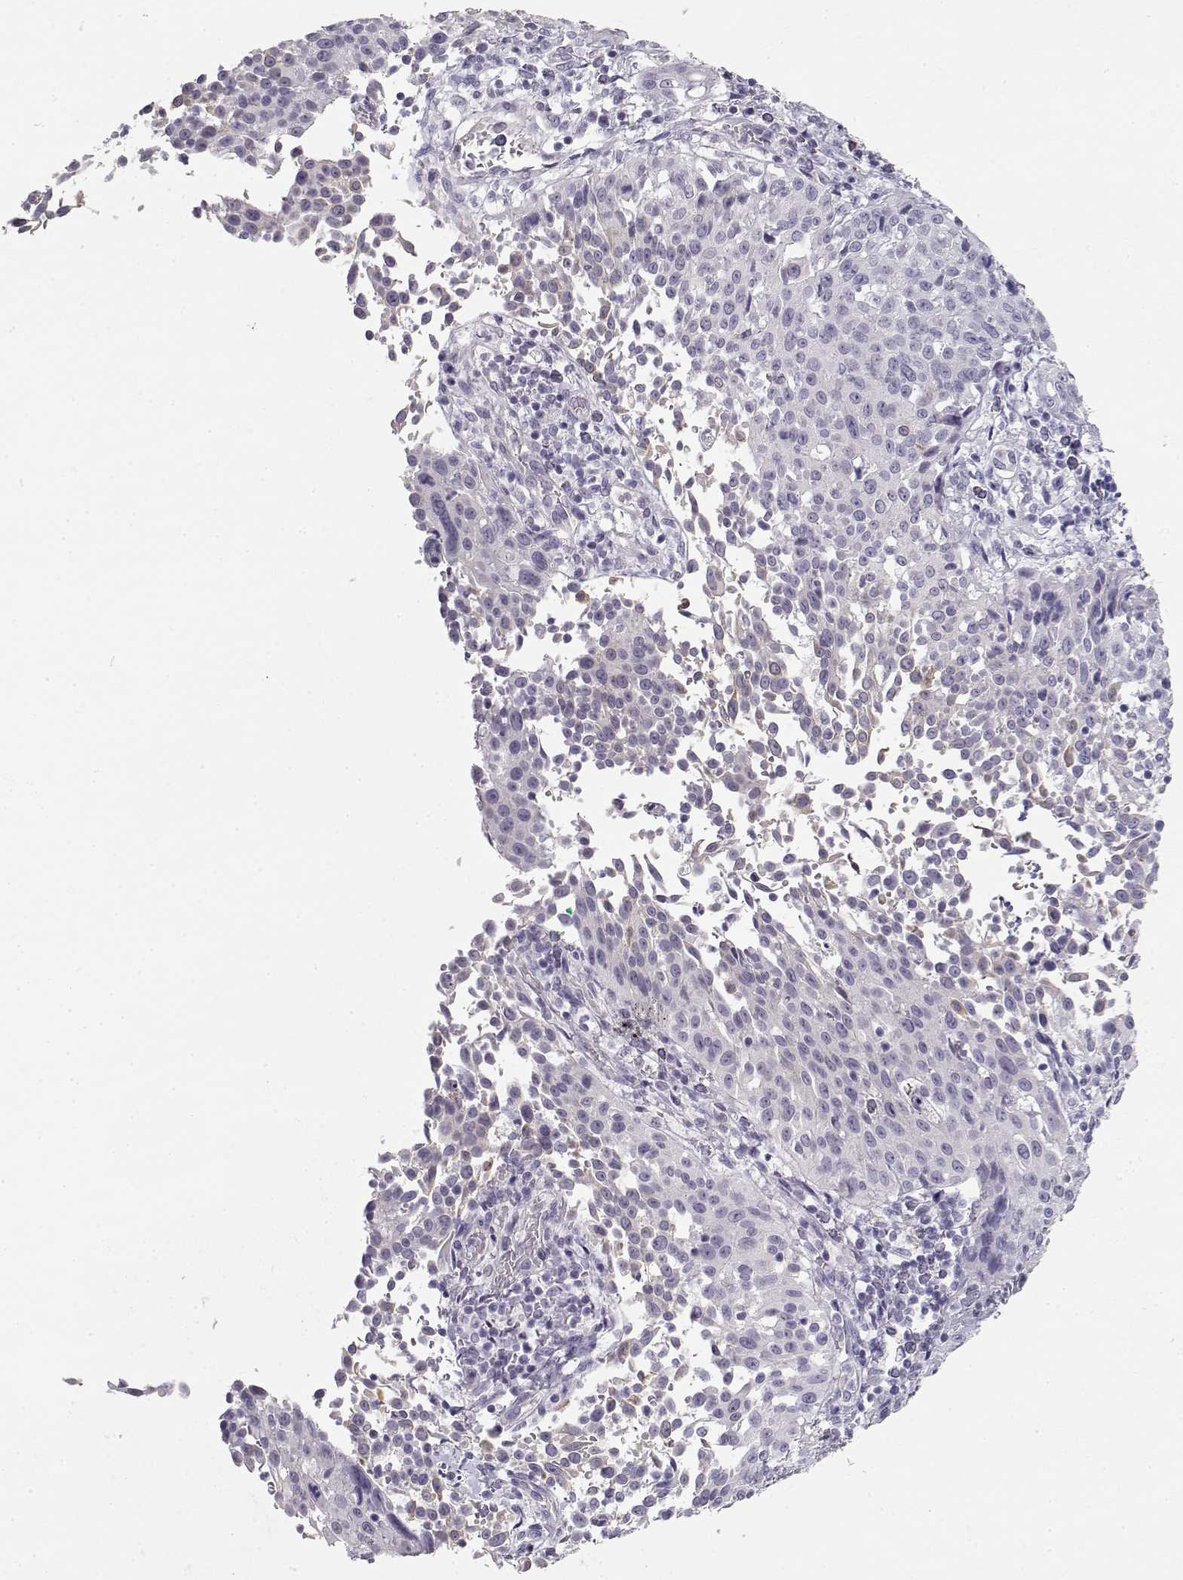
{"staining": {"intensity": "negative", "quantity": "none", "location": "none"}, "tissue": "cervical cancer", "cell_type": "Tumor cells", "image_type": "cancer", "snomed": [{"axis": "morphology", "description": "Squamous cell carcinoma, NOS"}, {"axis": "topography", "description": "Cervix"}], "caption": "Immunohistochemistry of human cervical squamous cell carcinoma exhibits no staining in tumor cells.", "gene": "NUTM1", "patient": {"sex": "female", "age": 26}}